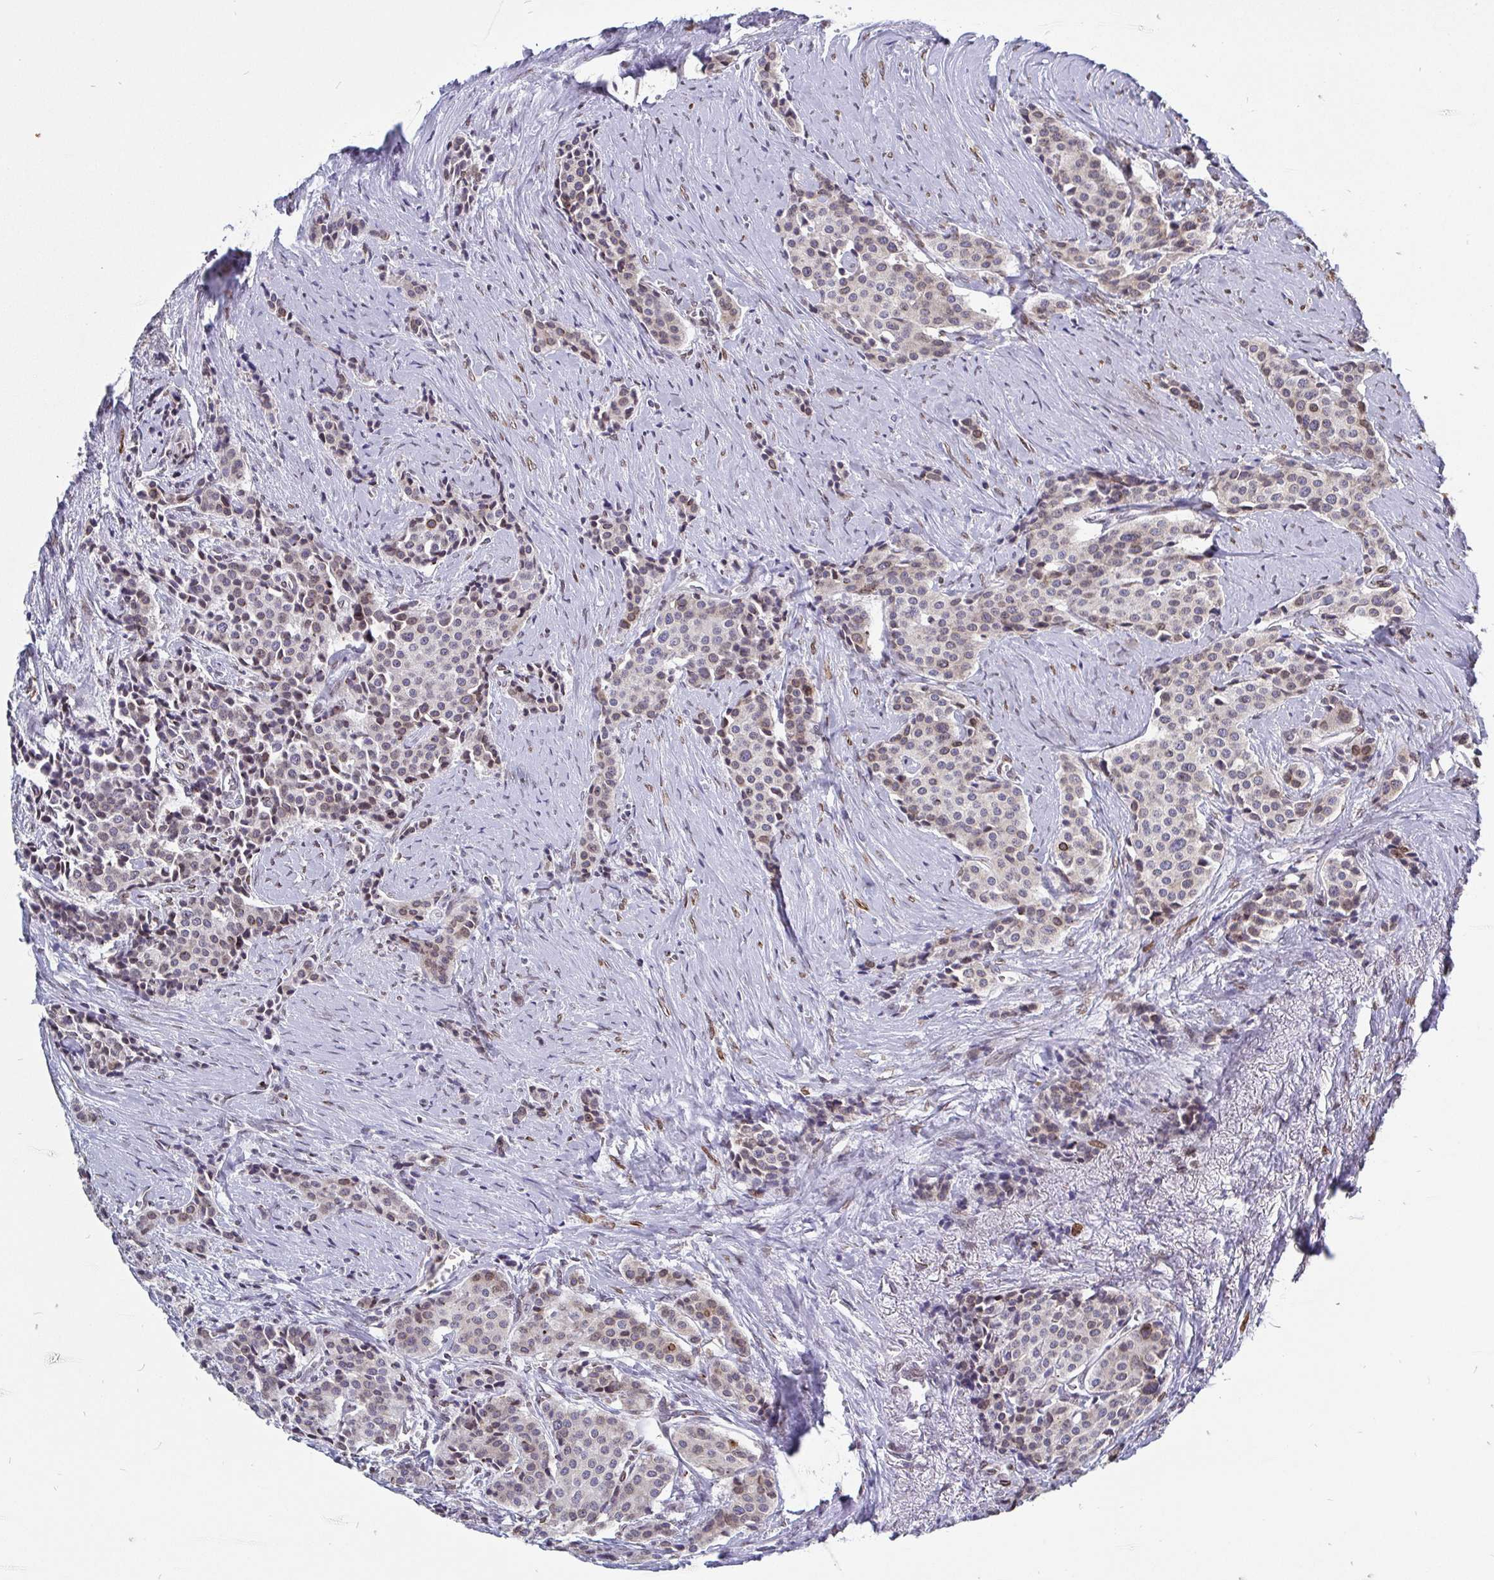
{"staining": {"intensity": "weak", "quantity": "<25%", "location": "nuclear"}, "tissue": "carcinoid", "cell_type": "Tumor cells", "image_type": "cancer", "snomed": [{"axis": "morphology", "description": "Carcinoid, malignant, NOS"}, {"axis": "topography", "description": "Small intestine"}], "caption": "High magnification brightfield microscopy of carcinoid (malignant) stained with DAB (brown) and counterstained with hematoxylin (blue): tumor cells show no significant staining. (Brightfield microscopy of DAB (3,3'-diaminobenzidine) IHC at high magnification).", "gene": "EMD", "patient": {"sex": "male", "age": 73}}